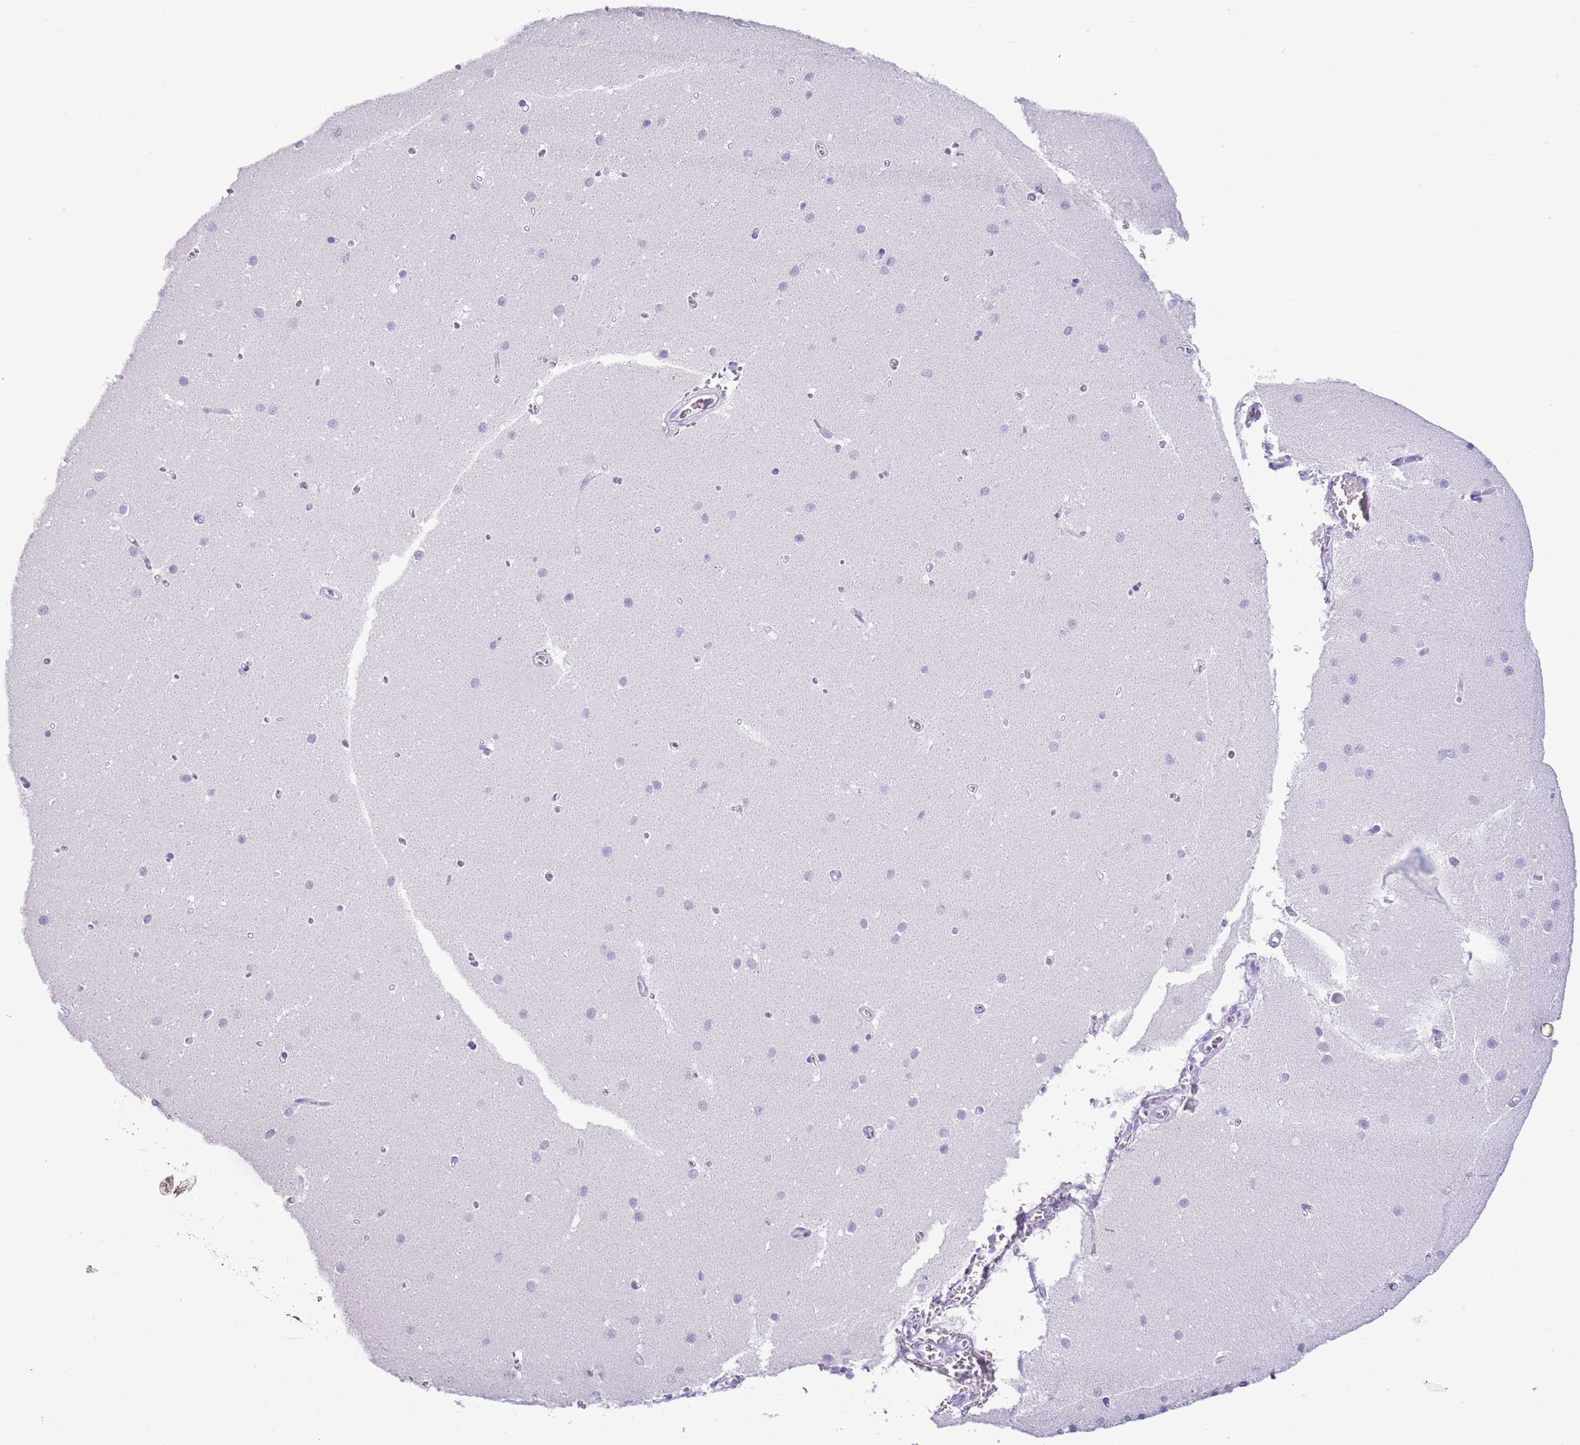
{"staining": {"intensity": "negative", "quantity": "none", "location": "none"}, "tissue": "cerebellum", "cell_type": "Cells in granular layer", "image_type": "normal", "snomed": [{"axis": "morphology", "description": "Normal tissue, NOS"}, {"axis": "topography", "description": "Cerebellum"}], "caption": "IHC of benign human cerebellum demonstrates no positivity in cells in granular layer. The staining is performed using DAB (3,3'-diaminobenzidine) brown chromogen with nuclei counter-stained in using hematoxylin.", "gene": "BCL11B", "patient": {"sex": "male", "age": 54}}